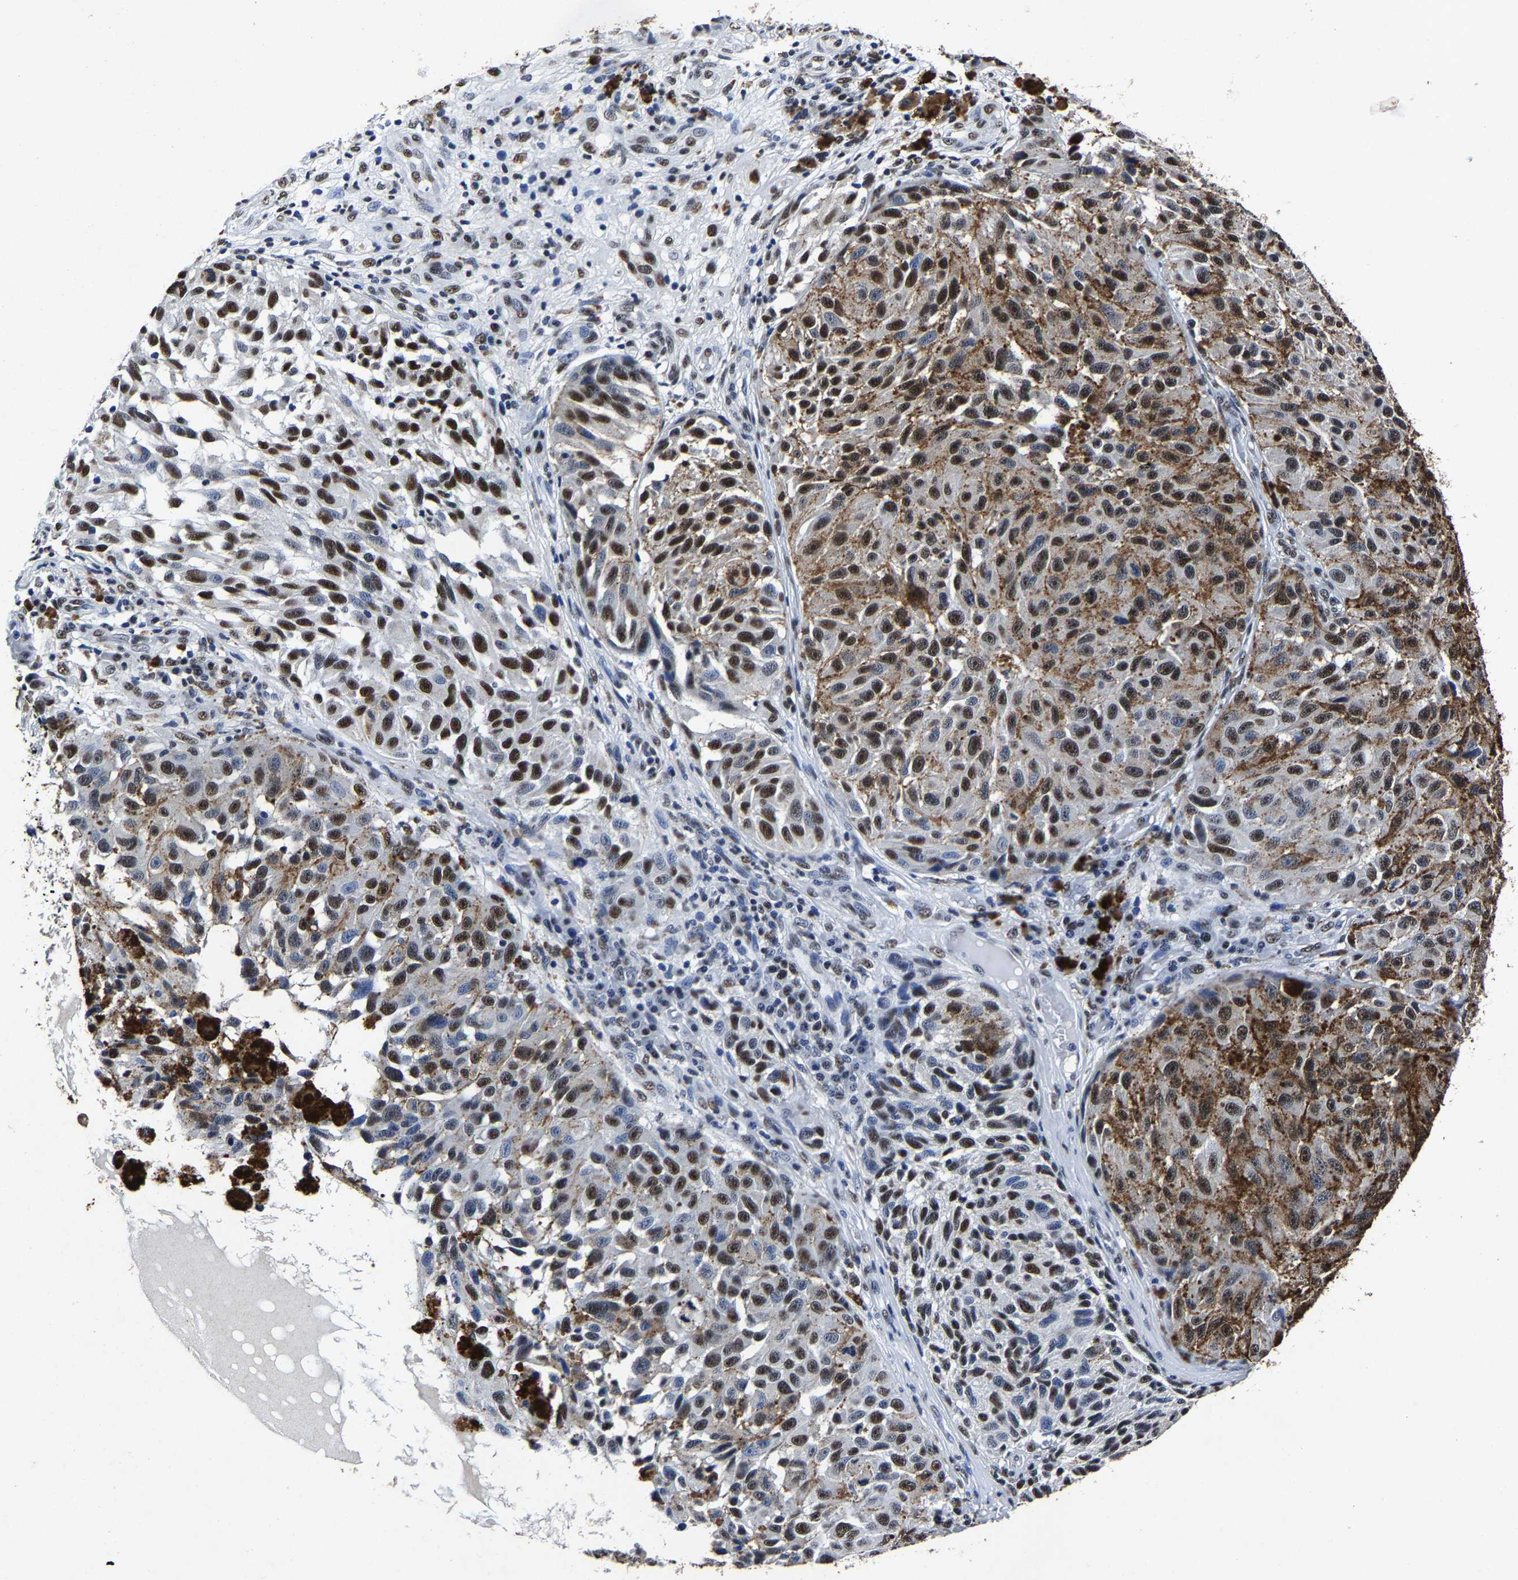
{"staining": {"intensity": "strong", "quantity": ">75%", "location": "nuclear"}, "tissue": "melanoma", "cell_type": "Tumor cells", "image_type": "cancer", "snomed": [{"axis": "morphology", "description": "Malignant melanoma, NOS"}, {"axis": "topography", "description": "Skin"}], "caption": "Human malignant melanoma stained with a brown dye demonstrates strong nuclear positive positivity in about >75% of tumor cells.", "gene": "RBM45", "patient": {"sex": "female", "age": 73}}